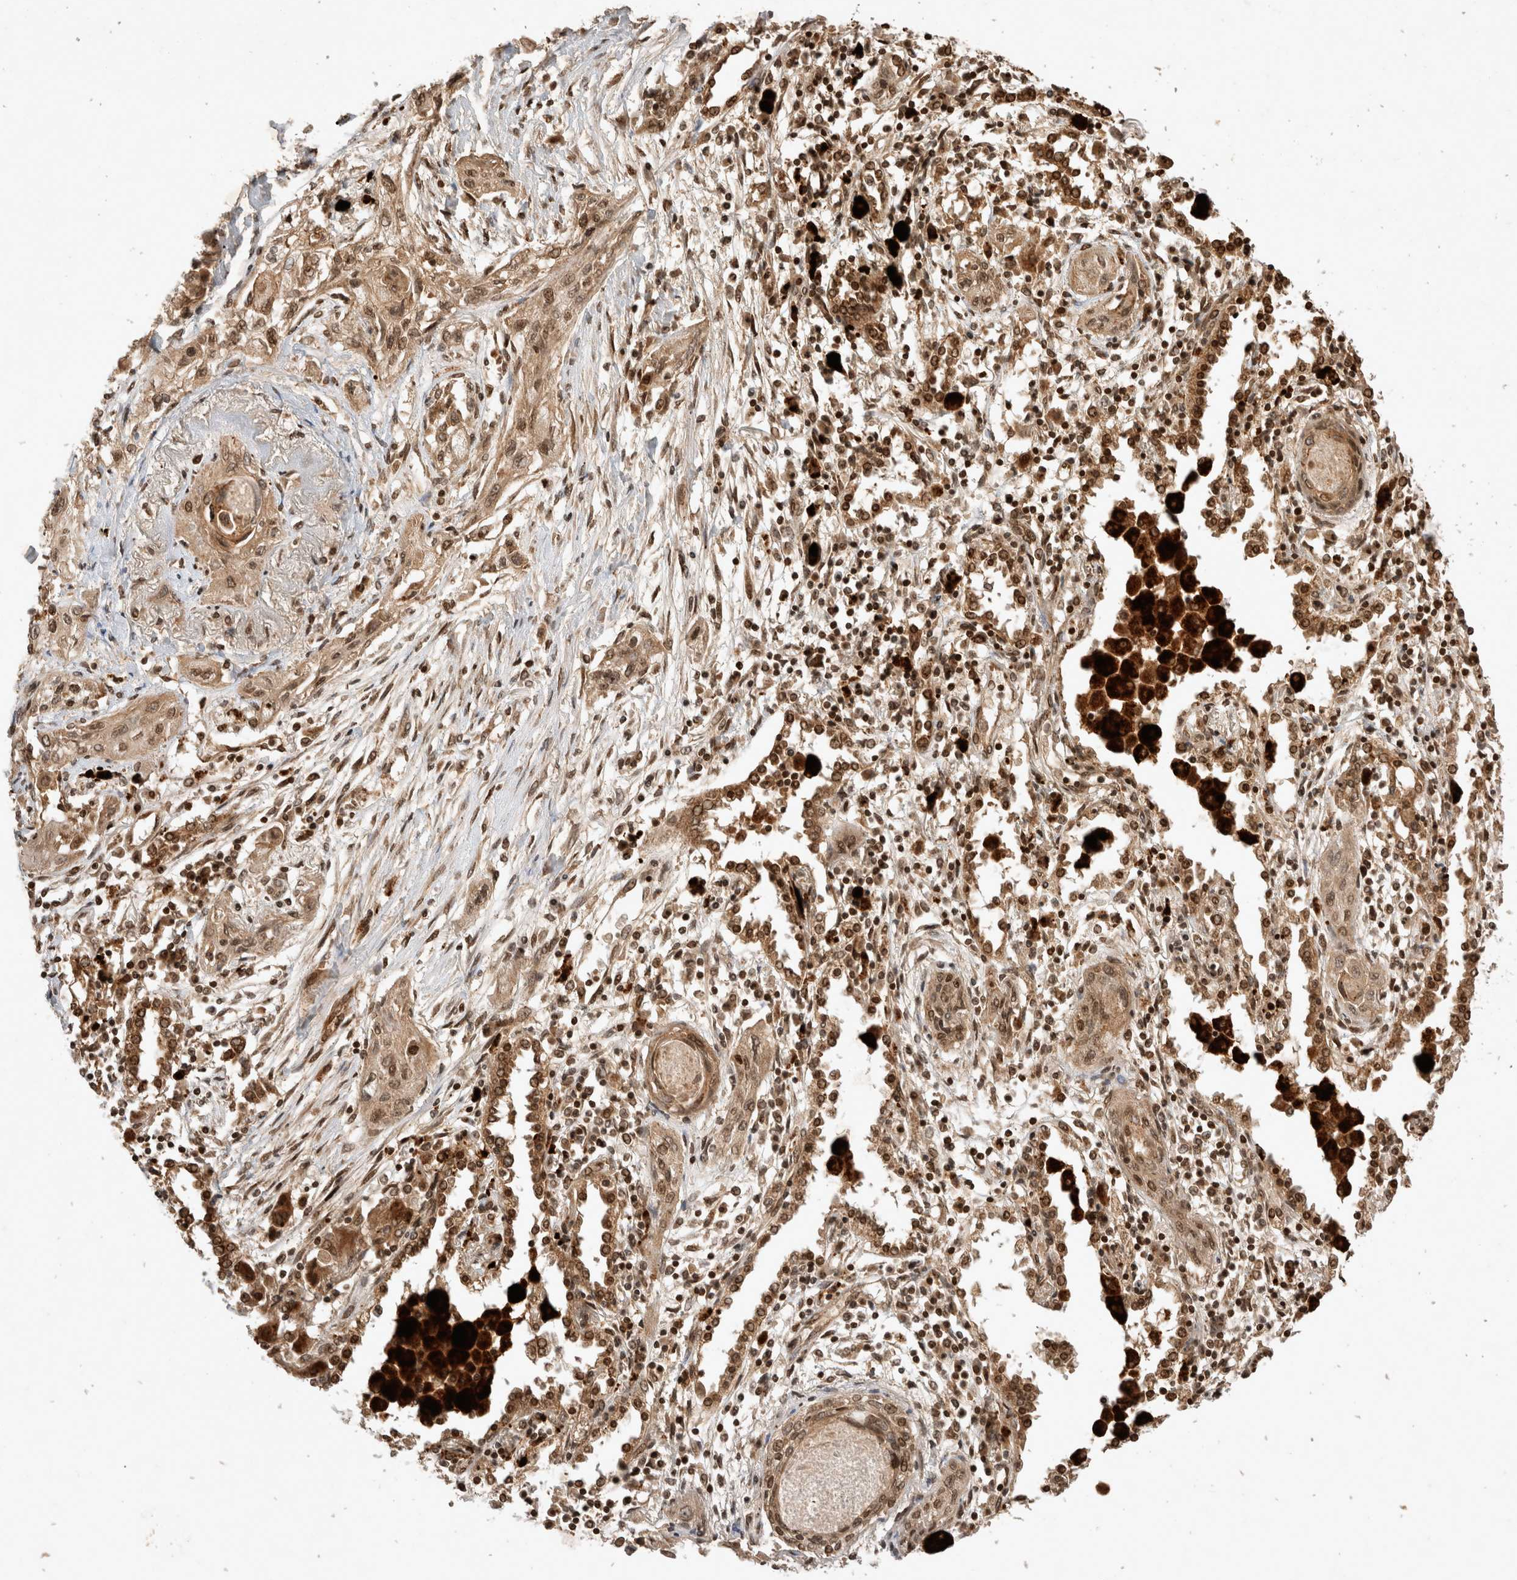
{"staining": {"intensity": "weak", "quantity": ">75%", "location": "cytoplasmic/membranous"}, "tissue": "lung cancer", "cell_type": "Tumor cells", "image_type": "cancer", "snomed": [{"axis": "morphology", "description": "Squamous cell carcinoma, NOS"}, {"axis": "topography", "description": "Lung"}], "caption": "Immunohistochemistry of human squamous cell carcinoma (lung) displays low levels of weak cytoplasmic/membranous positivity in about >75% of tumor cells.", "gene": "FAM221A", "patient": {"sex": "female", "age": 47}}